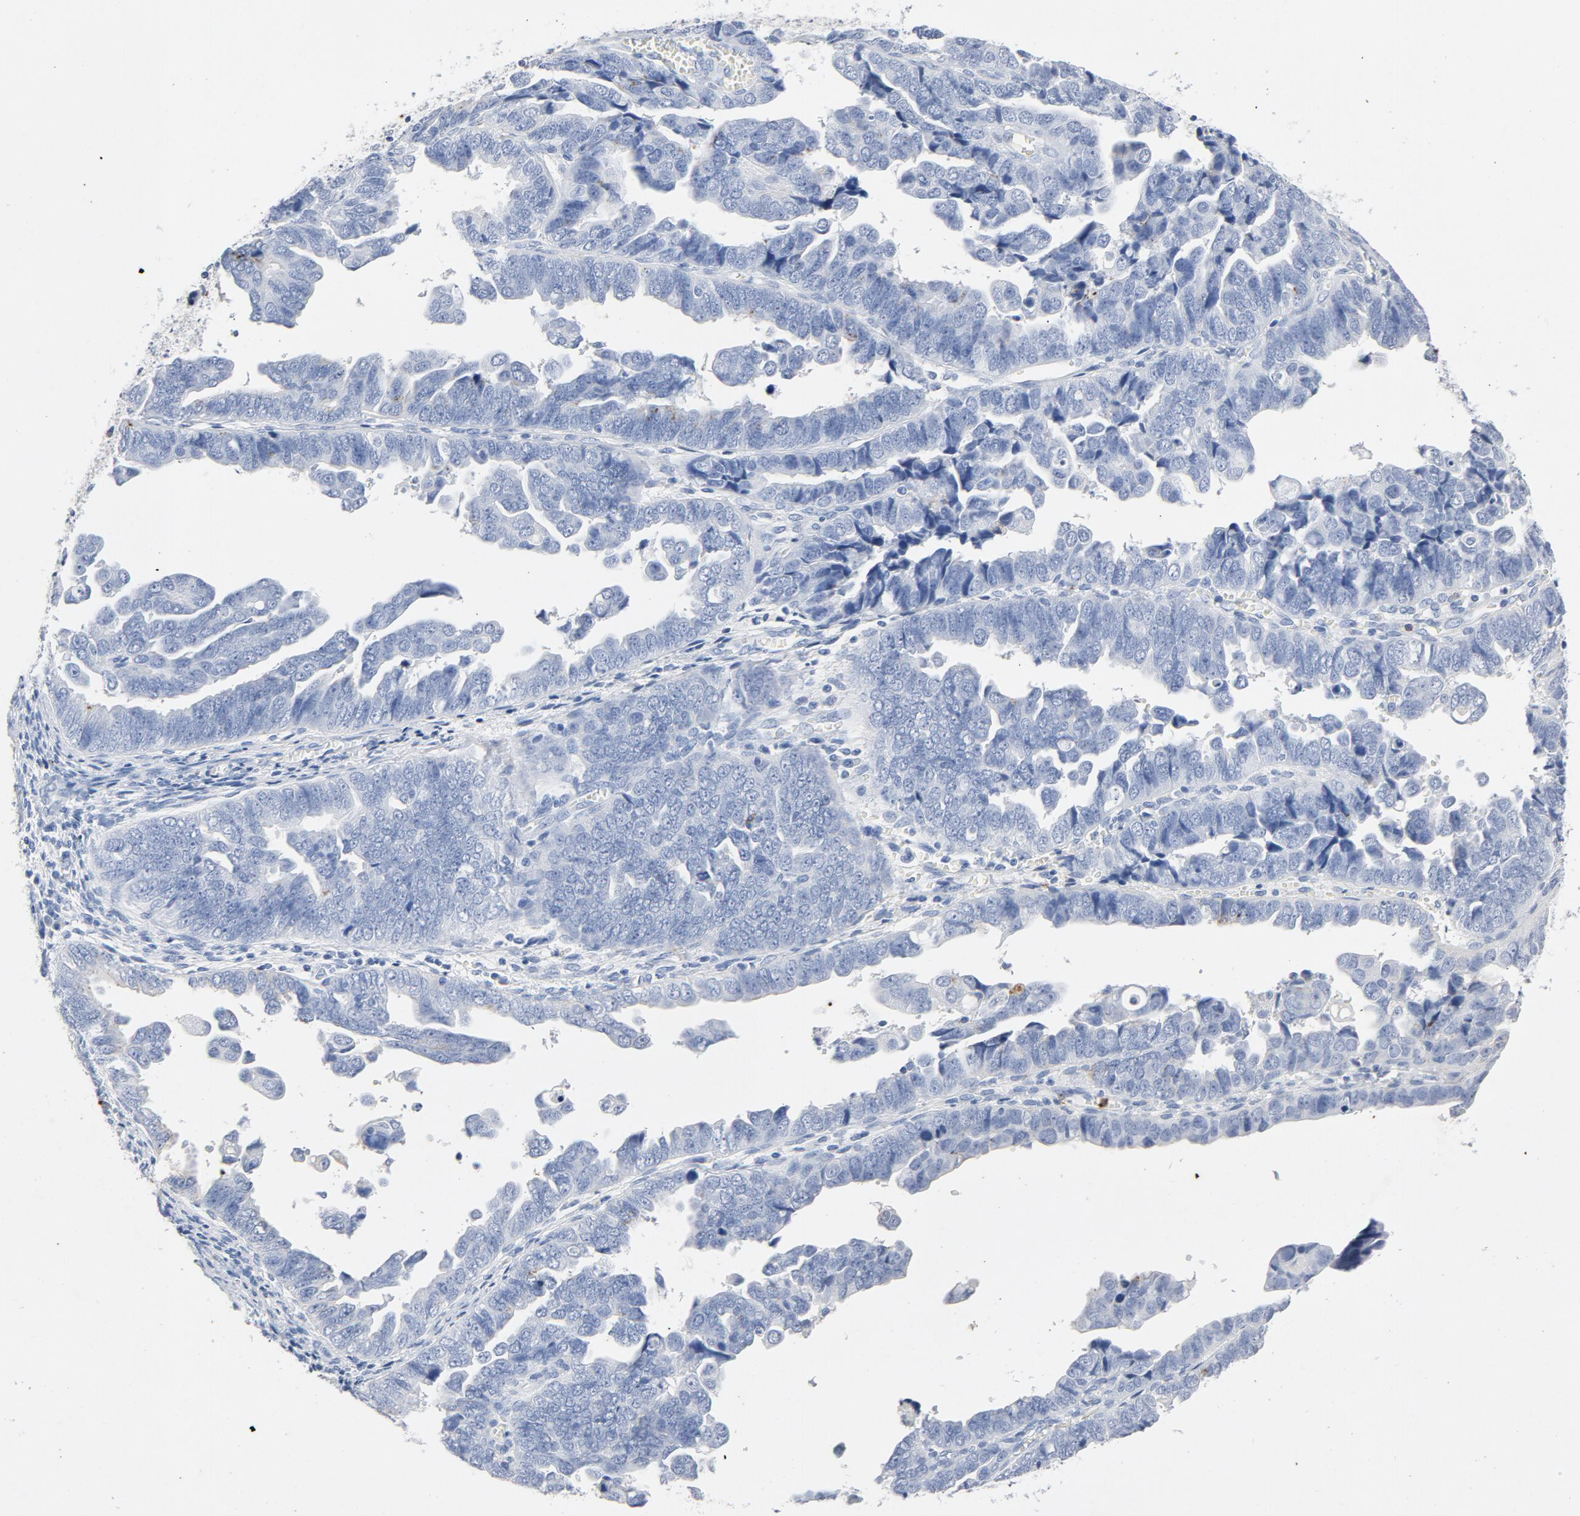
{"staining": {"intensity": "negative", "quantity": "none", "location": "none"}, "tissue": "endometrial cancer", "cell_type": "Tumor cells", "image_type": "cancer", "snomed": [{"axis": "morphology", "description": "Adenocarcinoma, NOS"}, {"axis": "topography", "description": "Endometrium"}], "caption": "IHC image of neoplastic tissue: endometrial cancer stained with DAB (3,3'-diaminobenzidine) shows no significant protein staining in tumor cells.", "gene": "PTPRB", "patient": {"sex": "female", "age": 75}}